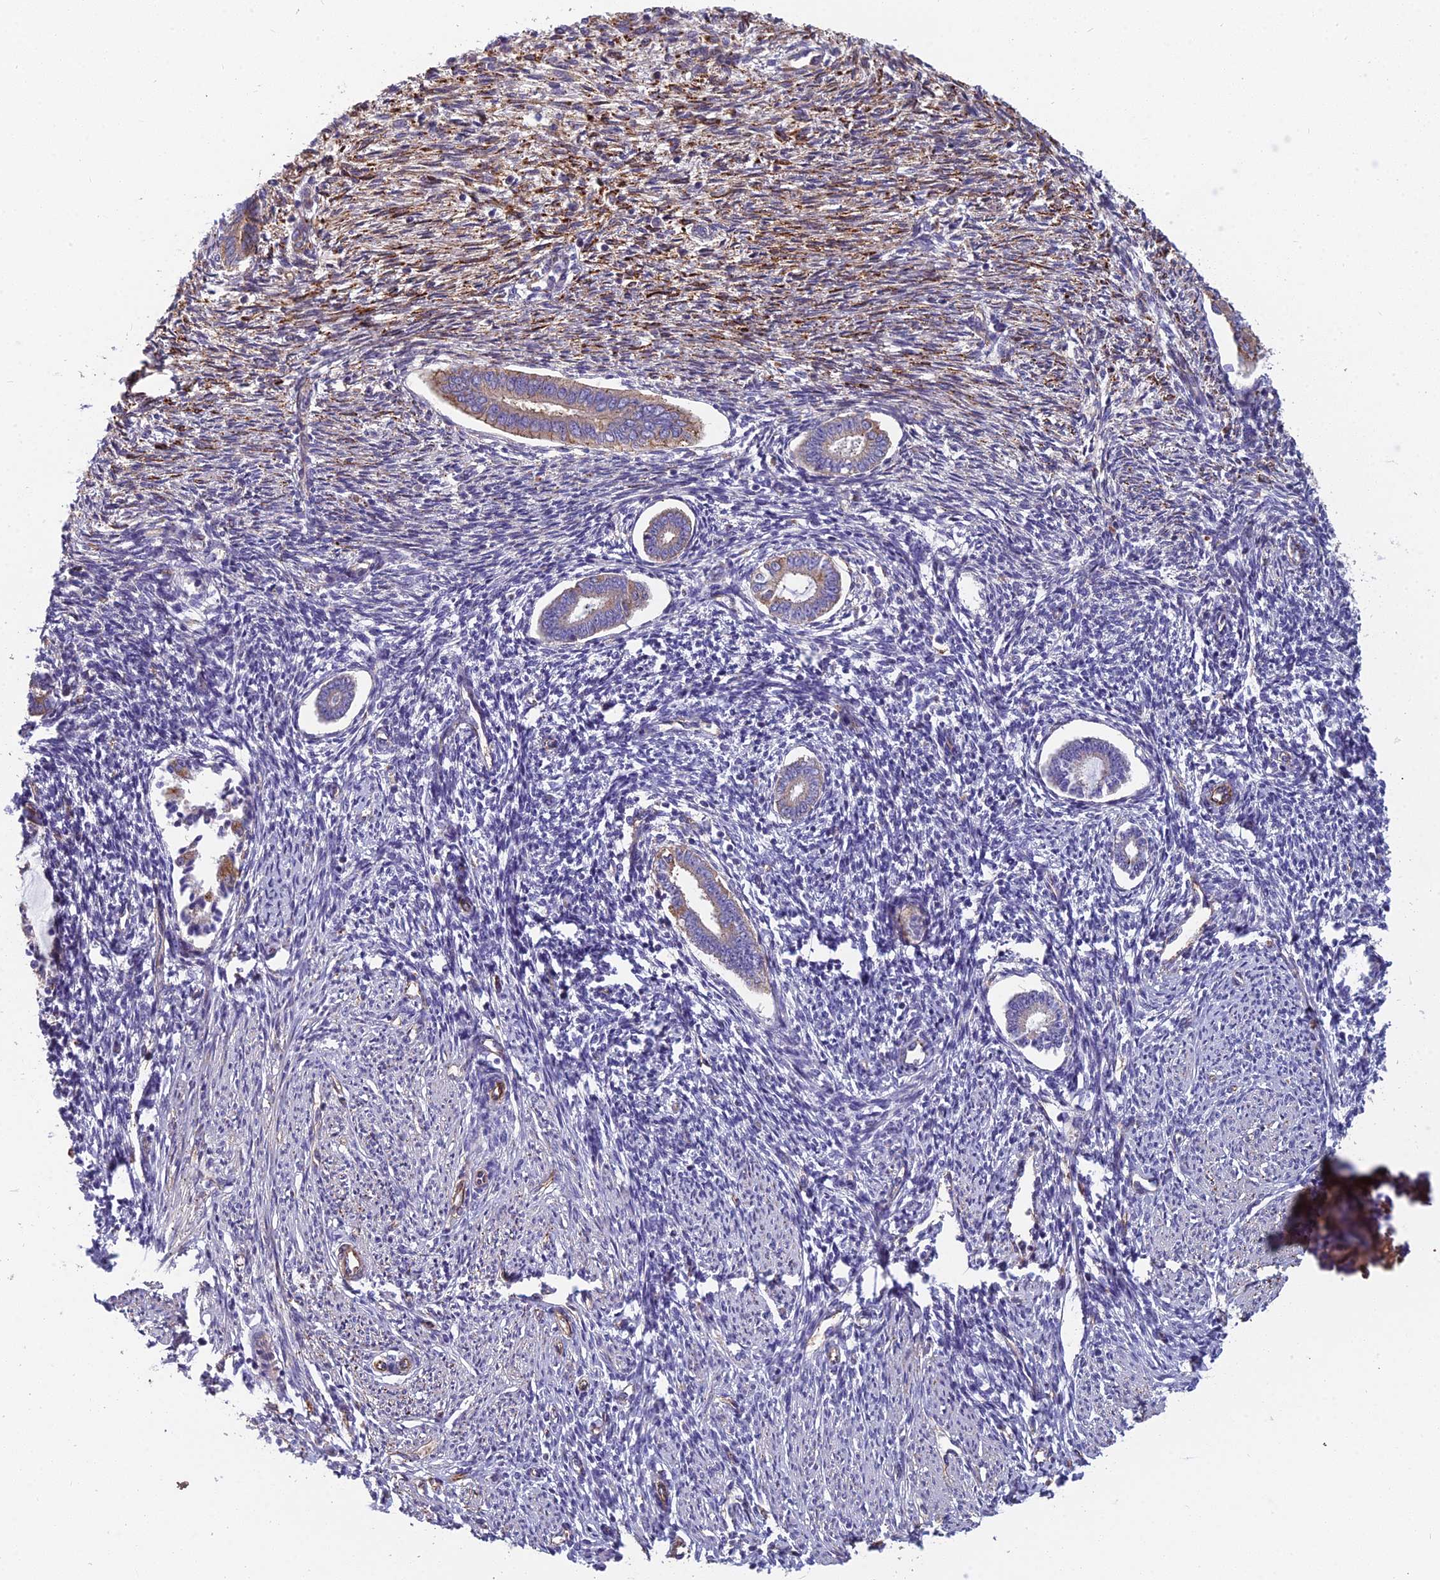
{"staining": {"intensity": "moderate", "quantity": "<25%", "location": "cytoplasmic/membranous"}, "tissue": "endometrium", "cell_type": "Cells in endometrial stroma", "image_type": "normal", "snomed": [{"axis": "morphology", "description": "Normal tissue, NOS"}, {"axis": "topography", "description": "Endometrium"}], "caption": "A low amount of moderate cytoplasmic/membranous staining is appreciated in about <25% of cells in endometrial stroma in normal endometrium.", "gene": "SPDL1", "patient": {"sex": "female", "age": 56}}